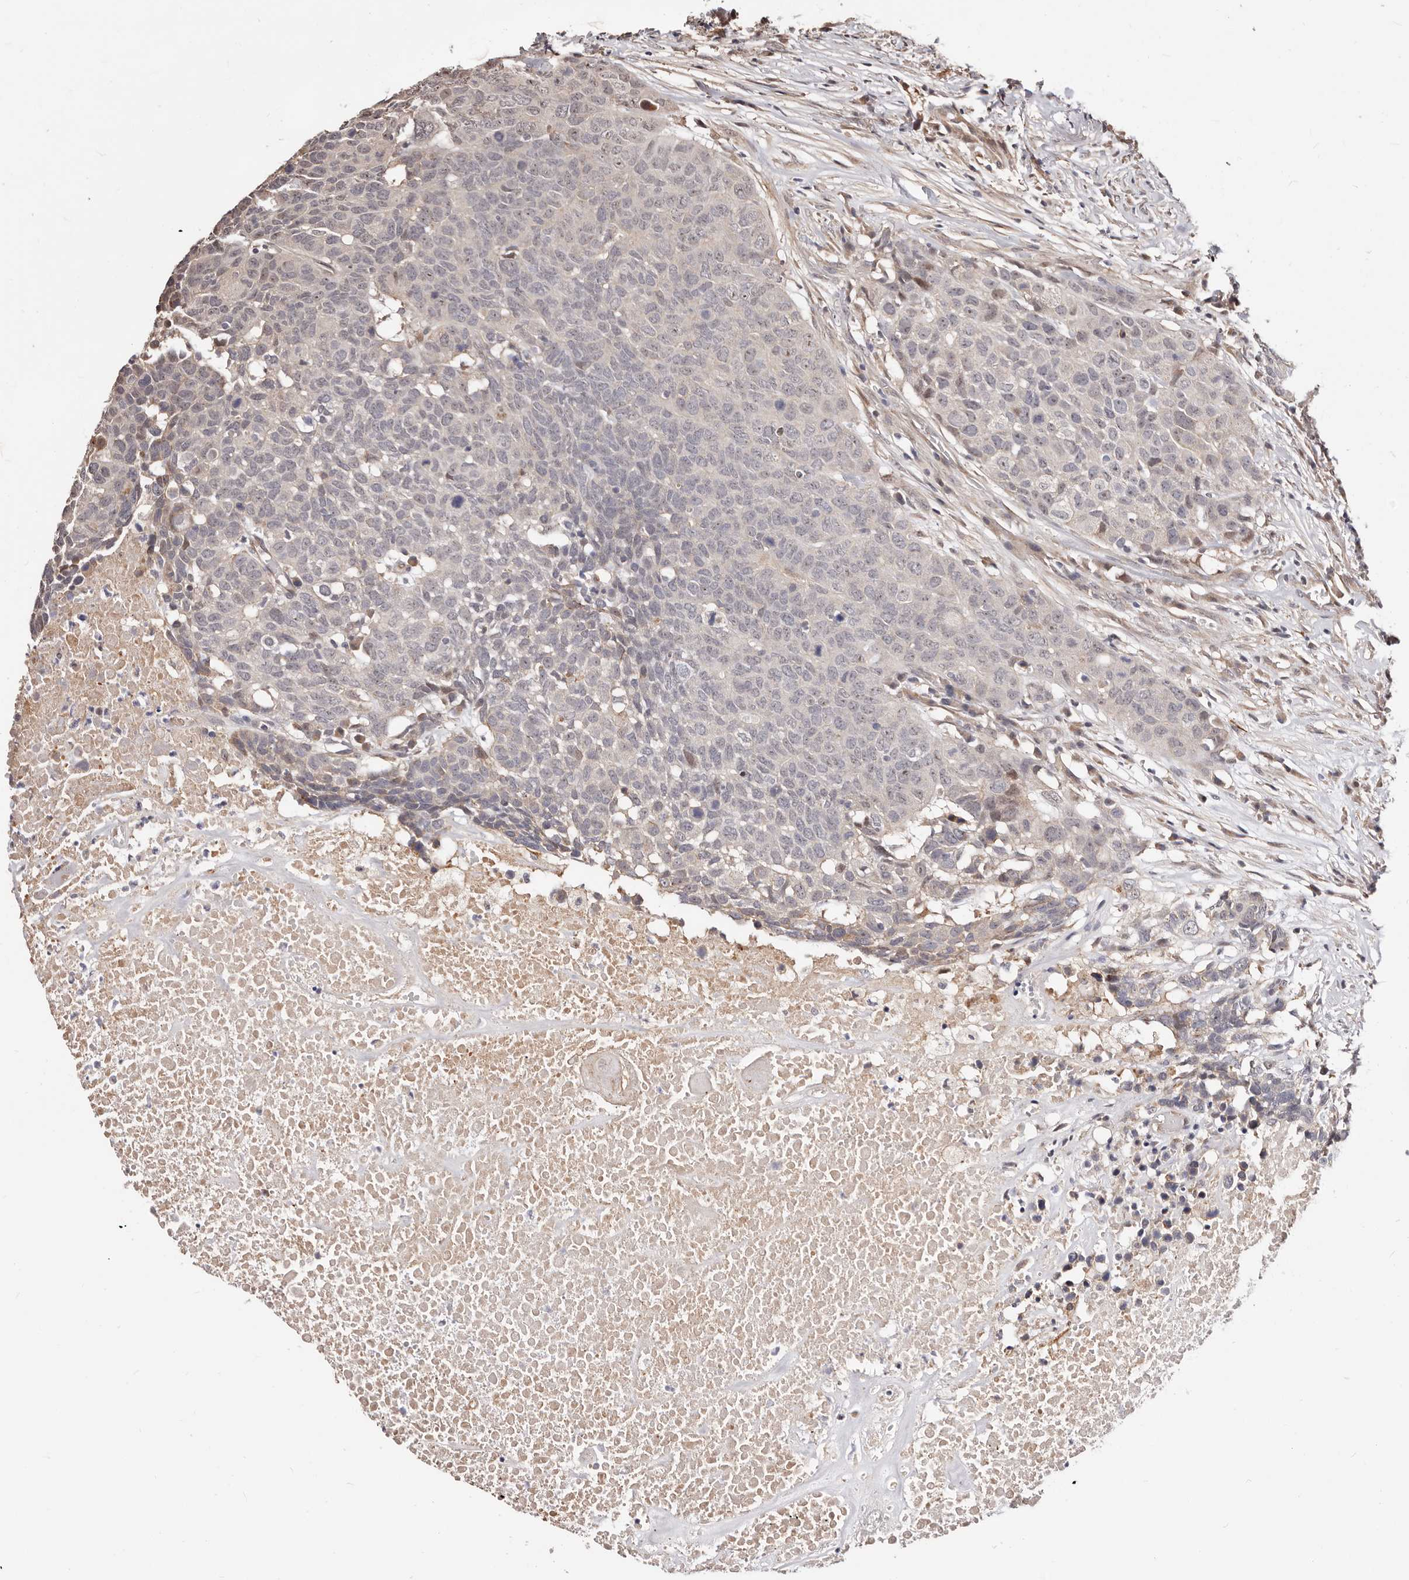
{"staining": {"intensity": "negative", "quantity": "none", "location": "none"}, "tissue": "head and neck cancer", "cell_type": "Tumor cells", "image_type": "cancer", "snomed": [{"axis": "morphology", "description": "Squamous cell carcinoma, NOS"}, {"axis": "topography", "description": "Head-Neck"}], "caption": "Immunohistochemistry (IHC) micrograph of squamous cell carcinoma (head and neck) stained for a protein (brown), which demonstrates no positivity in tumor cells.", "gene": "TRIP13", "patient": {"sex": "male", "age": 66}}